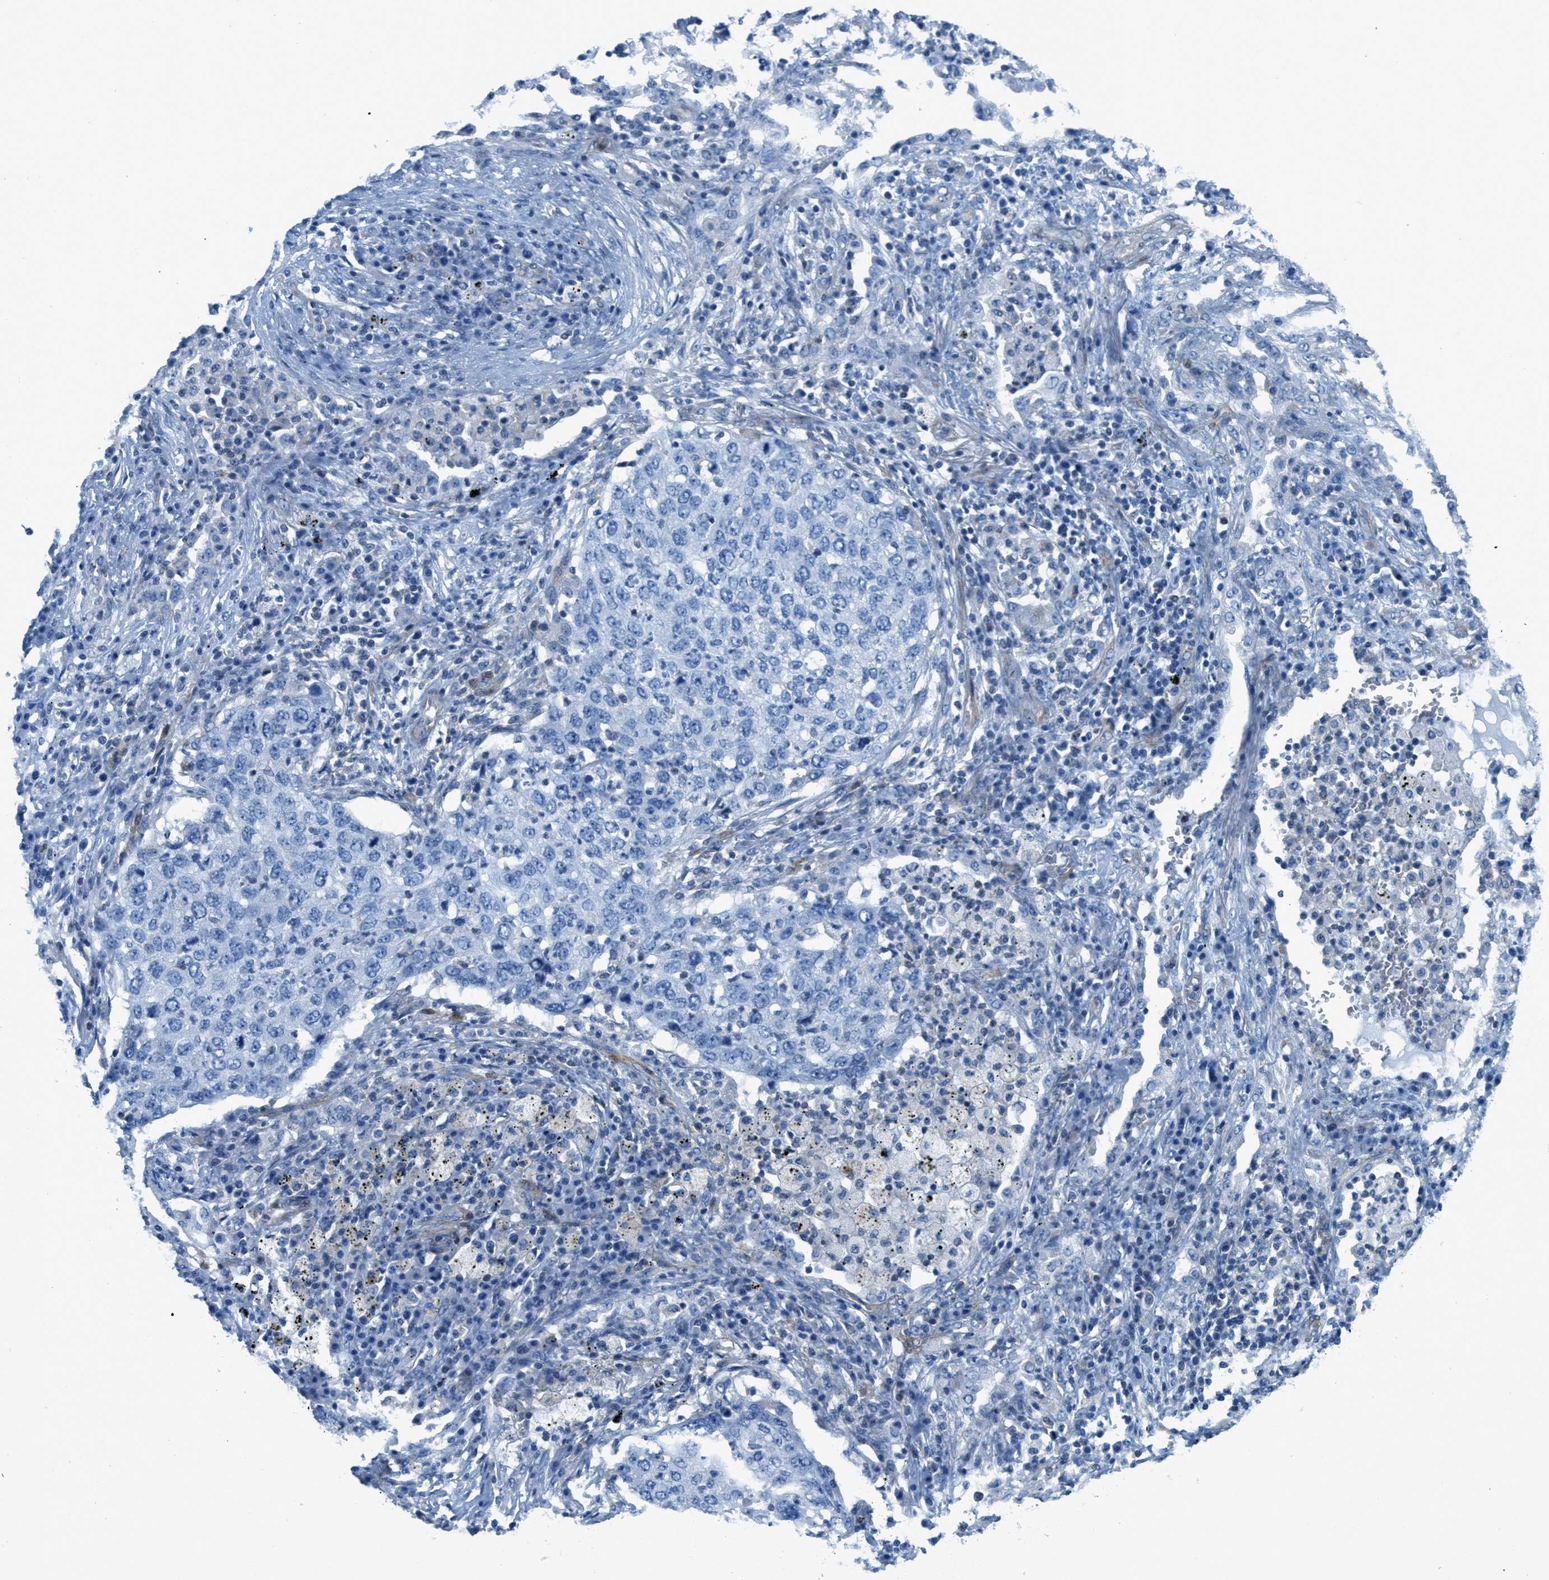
{"staining": {"intensity": "negative", "quantity": "none", "location": "none"}, "tissue": "lung cancer", "cell_type": "Tumor cells", "image_type": "cancer", "snomed": [{"axis": "morphology", "description": "Squamous cell carcinoma, NOS"}, {"axis": "topography", "description": "Lung"}], "caption": "An immunohistochemistry (IHC) histopathology image of lung squamous cell carcinoma is shown. There is no staining in tumor cells of lung squamous cell carcinoma.", "gene": "MAPRE2", "patient": {"sex": "female", "age": 63}}